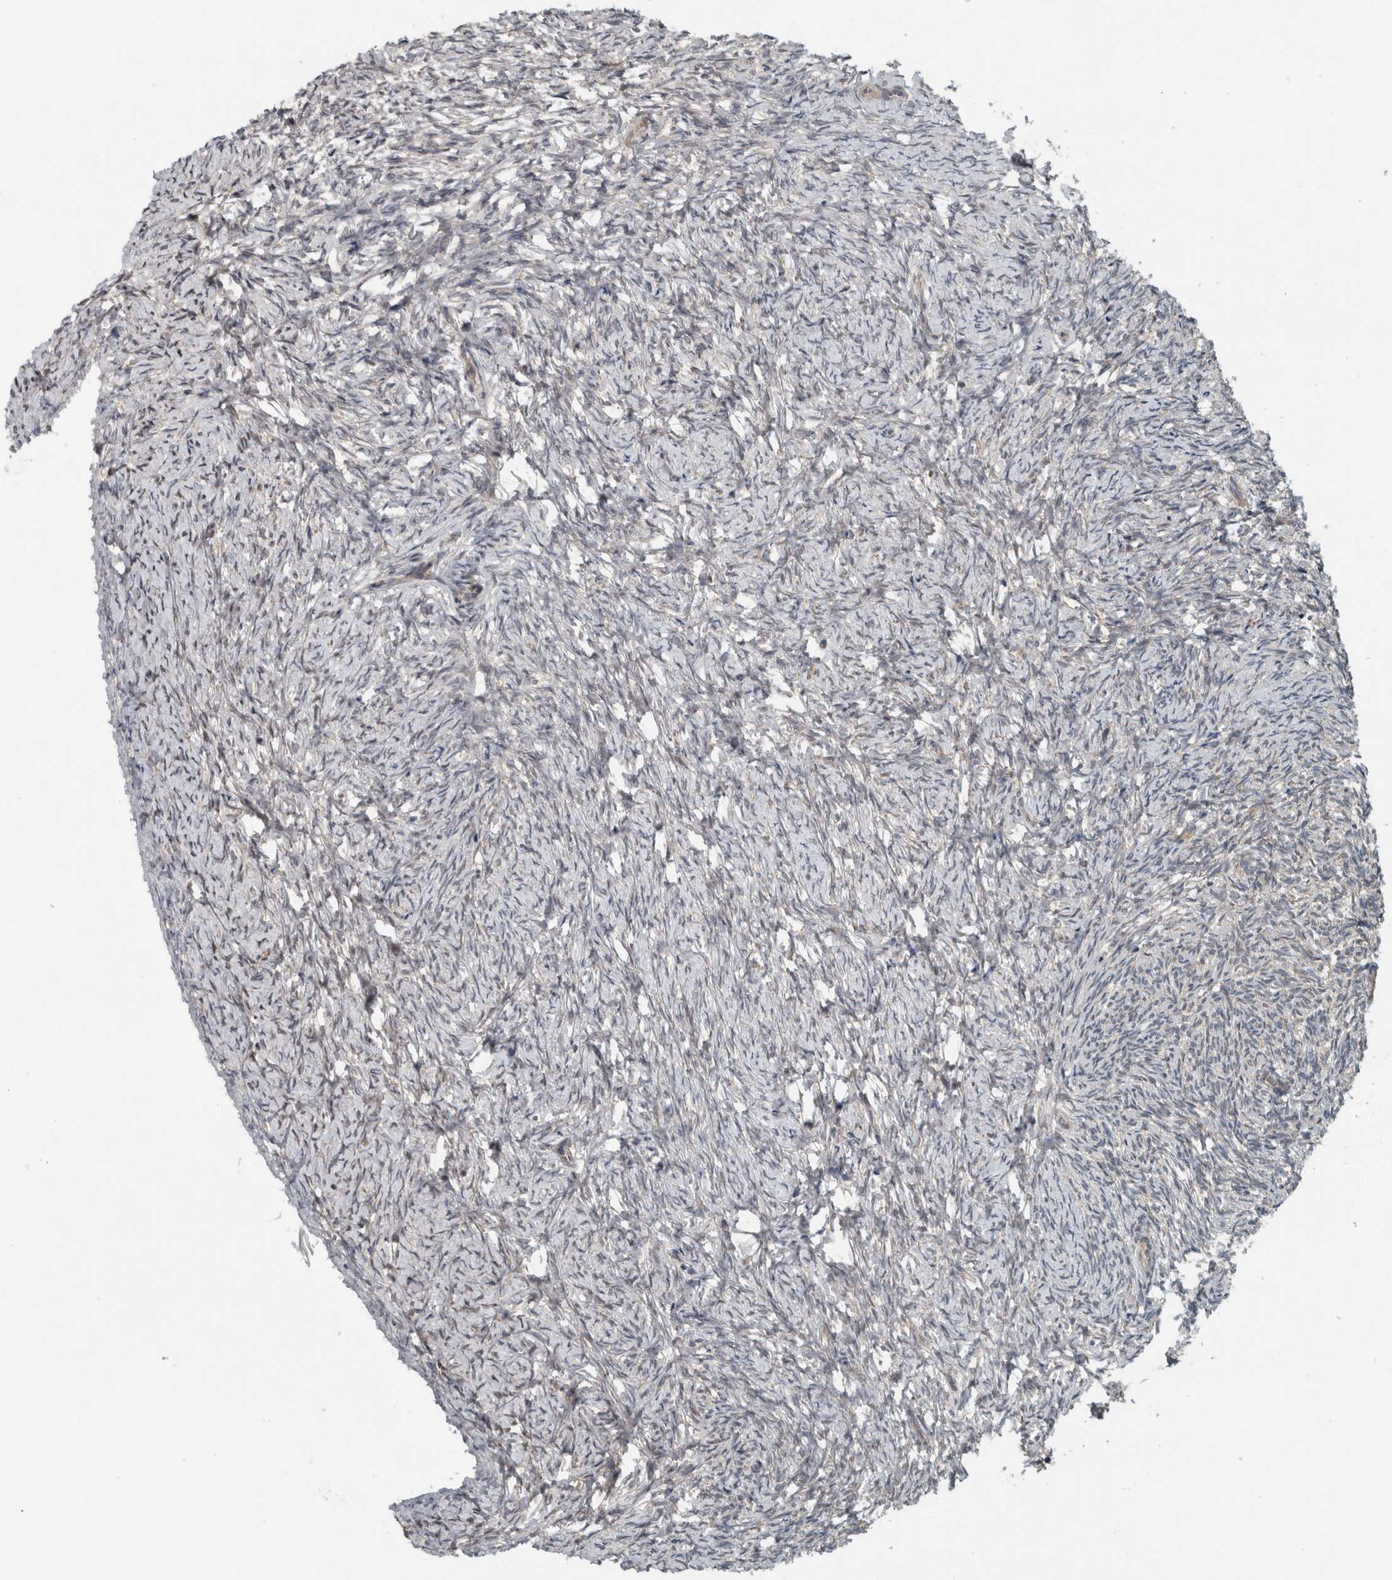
{"staining": {"intensity": "negative", "quantity": "none", "location": "none"}, "tissue": "ovary", "cell_type": "Ovarian stroma cells", "image_type": "normal", "snomed": [{"axis": "morphology", "description": "Normal tissue, NOS"}, {"axis": "topography", "description": "Ovary"}], "caption": "Micrograph shows no significant protein expression in ovarian stroma cells of unremarkable ovary.", "gene": "GBA2", "patient": {"sex": "female", "age": 41}}